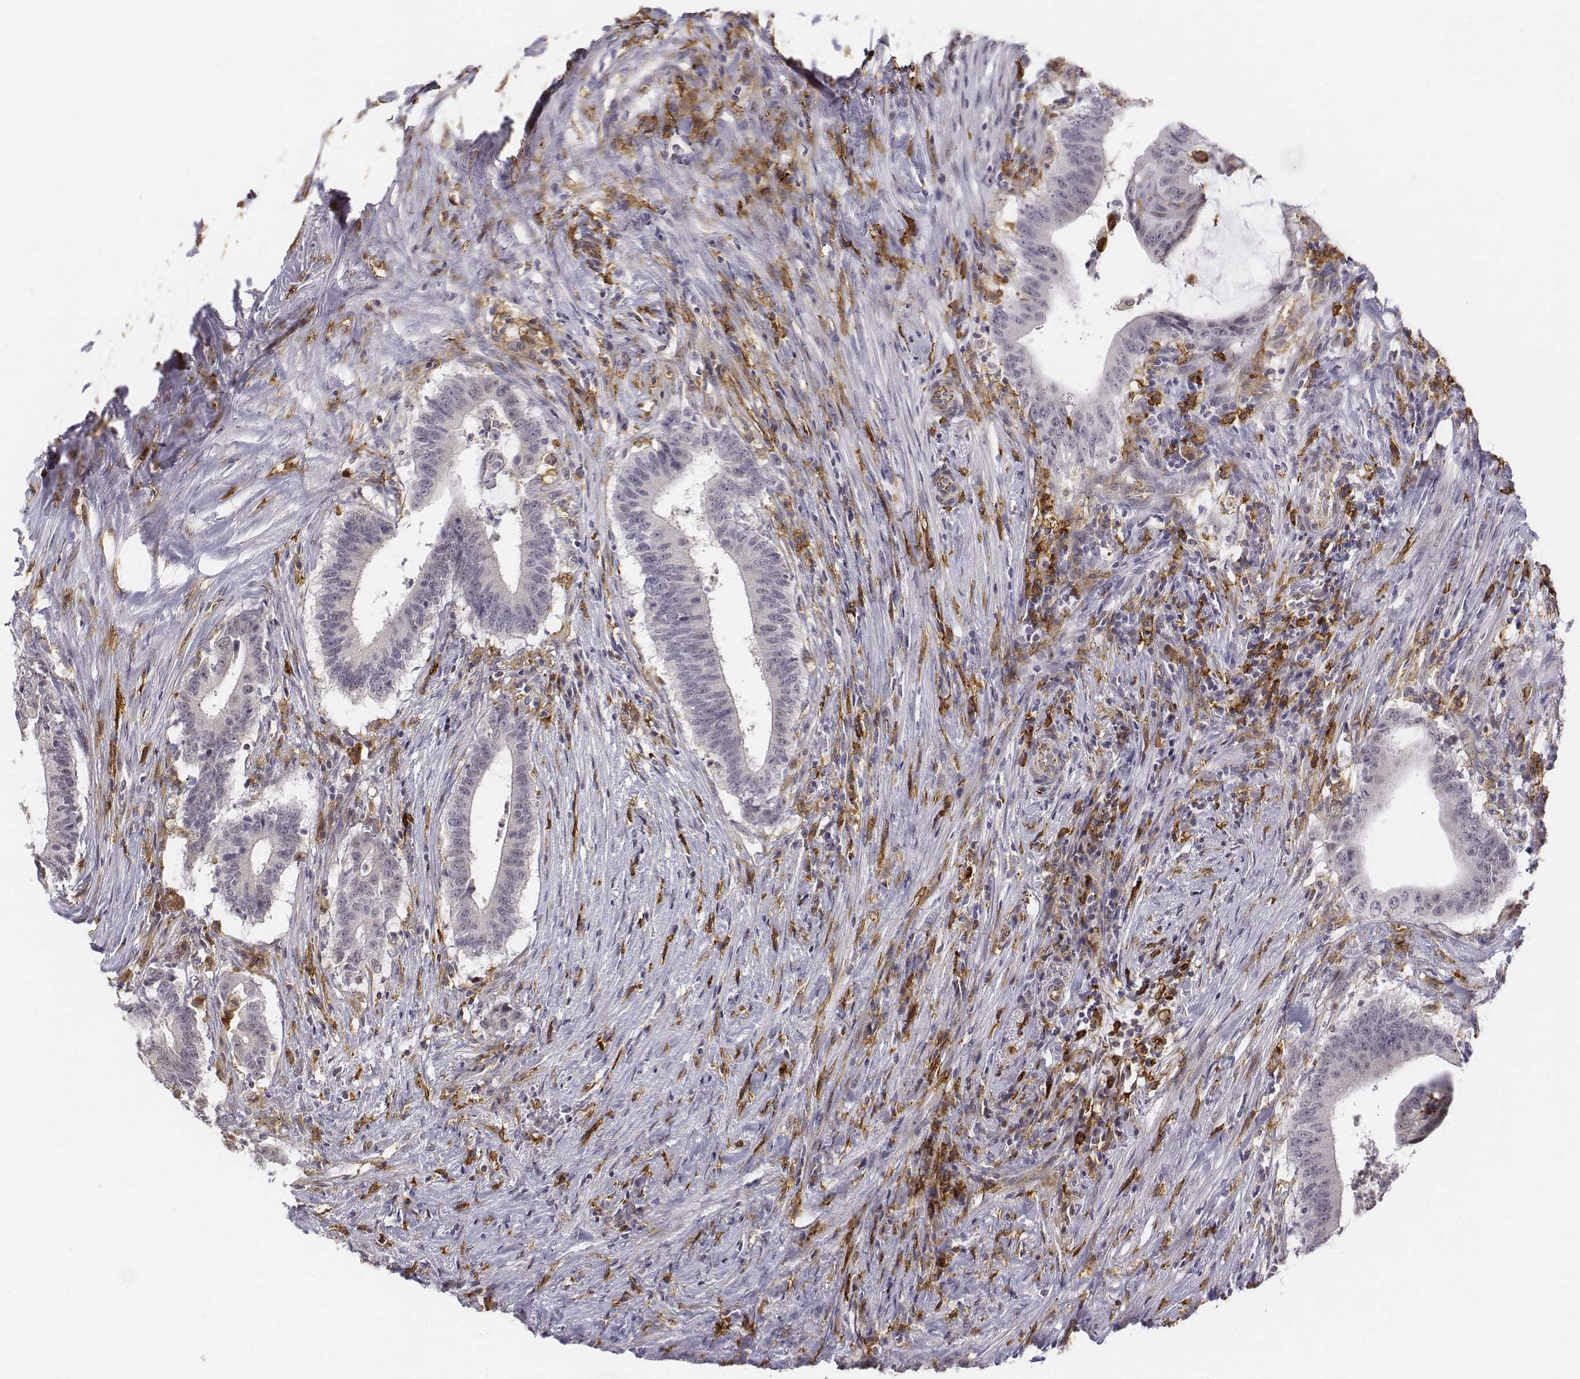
{"staining": {"intensity": "negative", "quantity": "none", "location": "none"}, "tissue": "colorectal cancer", "cell_type": "Tumor cells", "image_type": "cancer", "snomed": [{"axis": "morphology", "description": "Adenocarcinoma, NOS"}, {"axis": "topography", "description": "Colon"}], "caption": "Tumor cells are negative for protein expression in human adenocarcinoma (colorectal).", "gene": "CD14", "patient": {"sex": "female", "age": 43}}